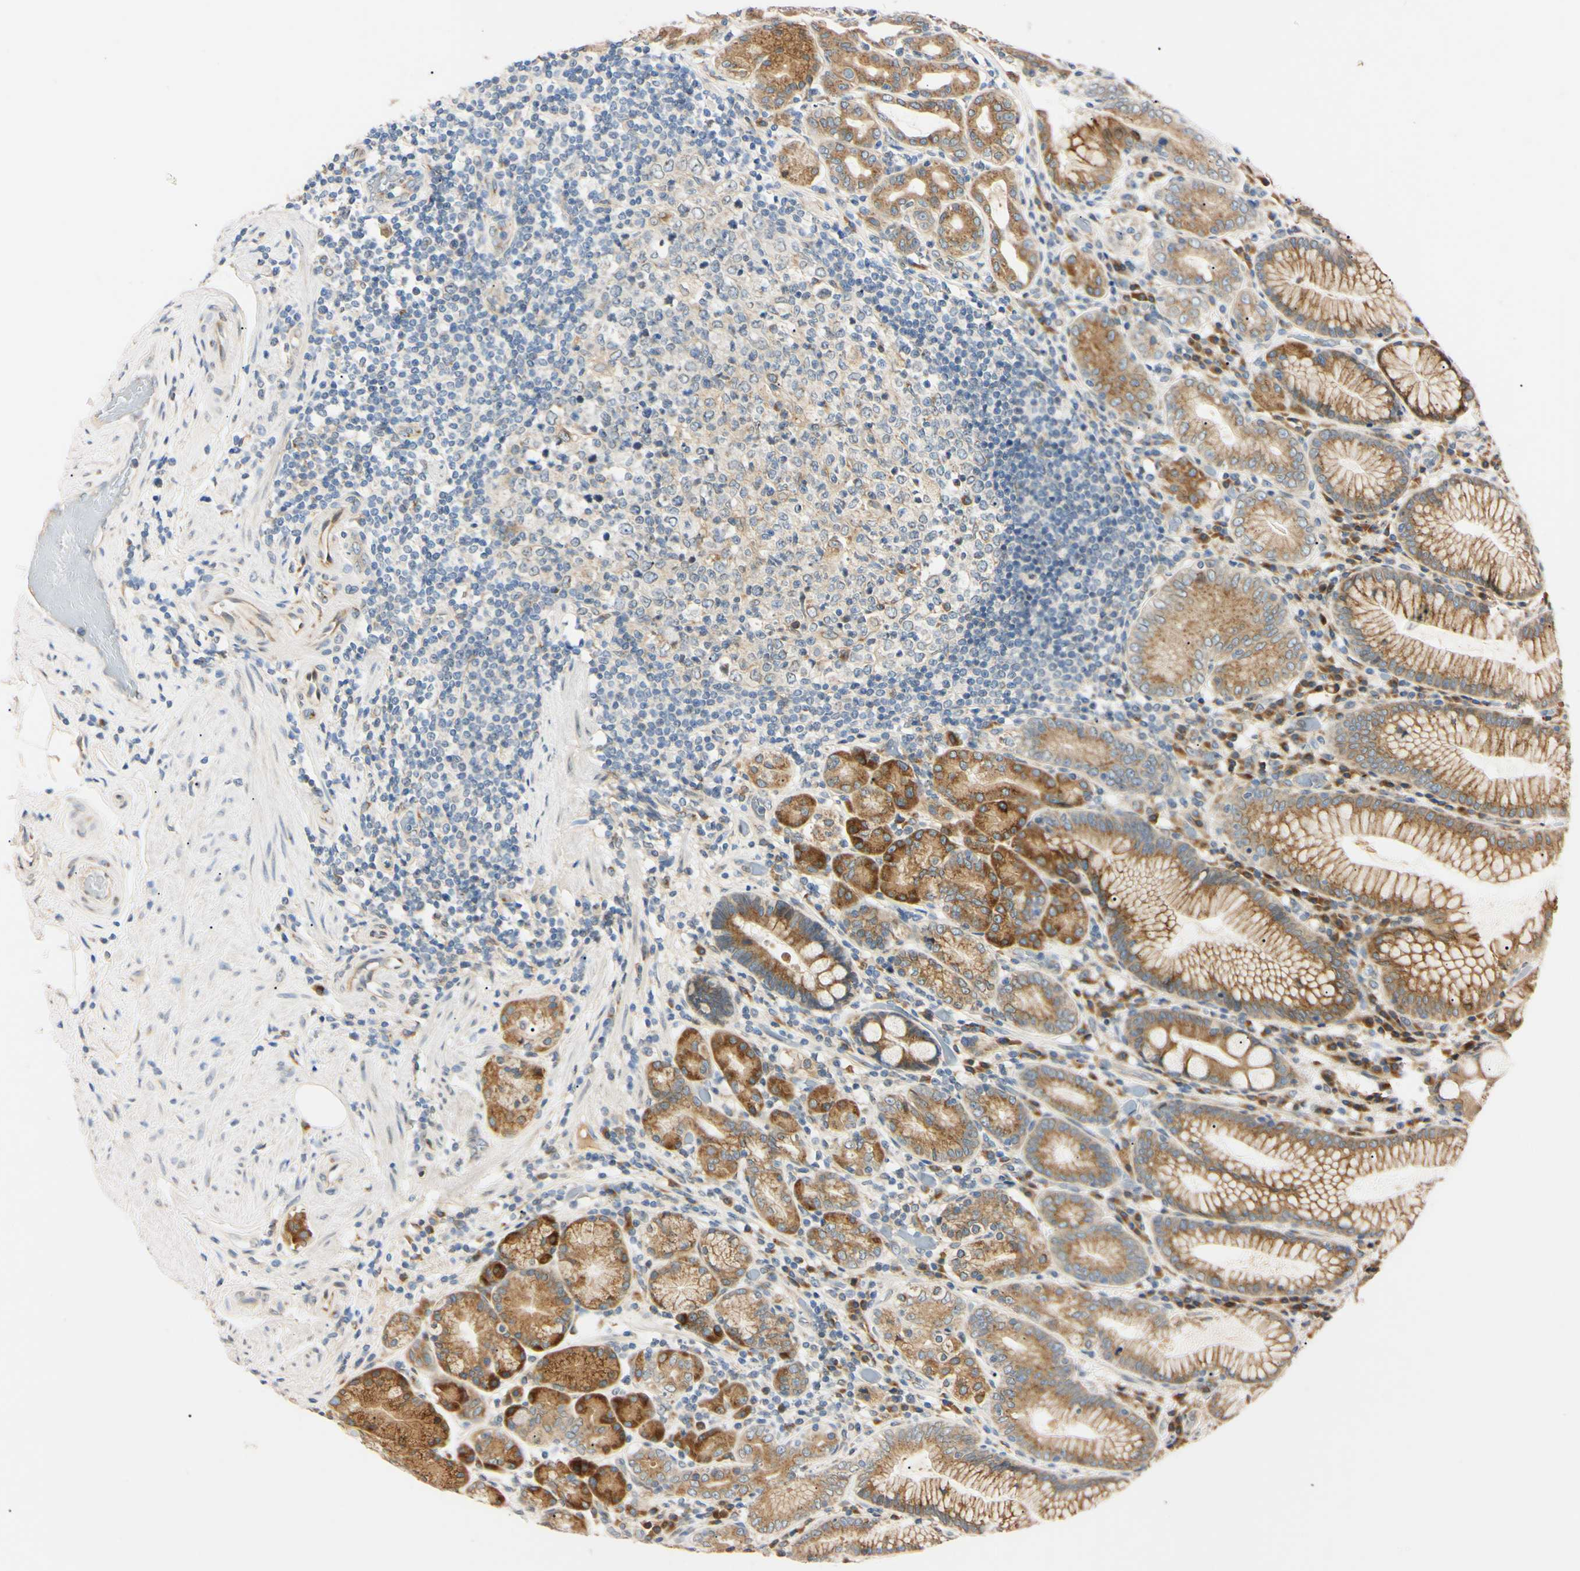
{"staining": {"intensity": "moderate", "quantity": ">75%", "location": "cytoplasmic/membranous"}, "tissue": "stomach", "cell_type": "Glandular cells", "image_type": "normal", "snomed": [{"axis": "morphology", "description": "Normal tissue, NOS"}, {"axis": "topography", "description": "Stomach, lower"}], "caption": "Immunohistochemistry (IHC) (DAB) staining of benign human stomach displays moderate cytoplasmic/membranous protein positivity in approximately >75% of glandular cells. The protein of interest is shown in brown color, while the nuclei are stained blue.", "gene": "IER3IP1", "patient": {"sex": "female", "age": 76}}